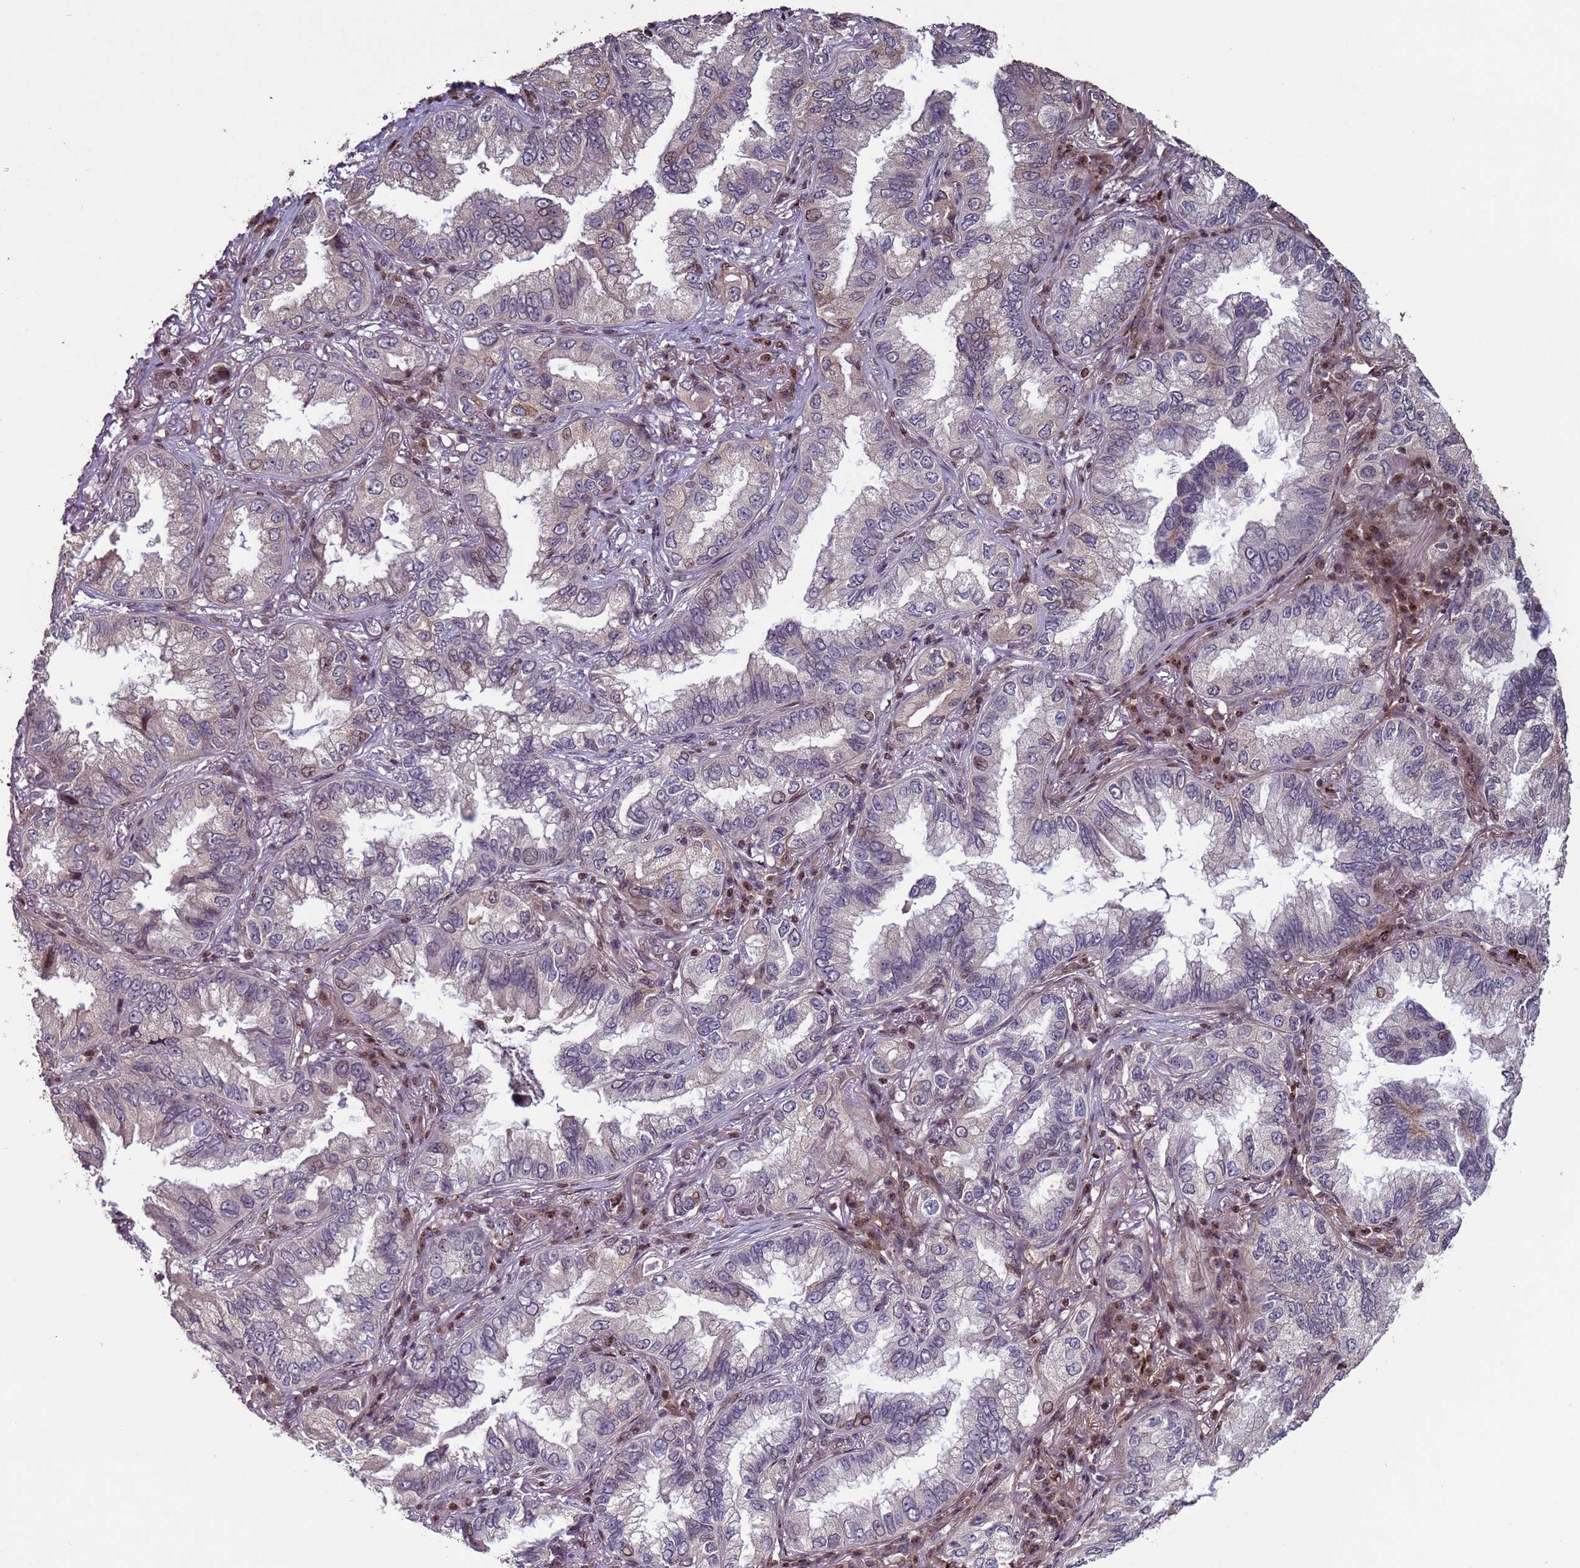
{"staining": {"intensity": "weak", "quantity": "<25%", "location": "cytoplasmic/membranous,nuclear"}, "tissue": "lung cancer", "cell_type": "Tumor cells", "image_type": "cancer", "snomed": [{"axis": "morphology", "description": "Adenocarcinoma, NOS"}, {"axis": "topography", "description": "Lung"}], "caption": "This micrograph is of lung cancer (adenocarcinoma) stained with immunohistochemistry (IHC) to label a protein in brown with the nuclei are counter-stained blue. There is no positivity in tumor cells.", "gene": "HGH1", "patient": {"sex": "female", "age": 69}}